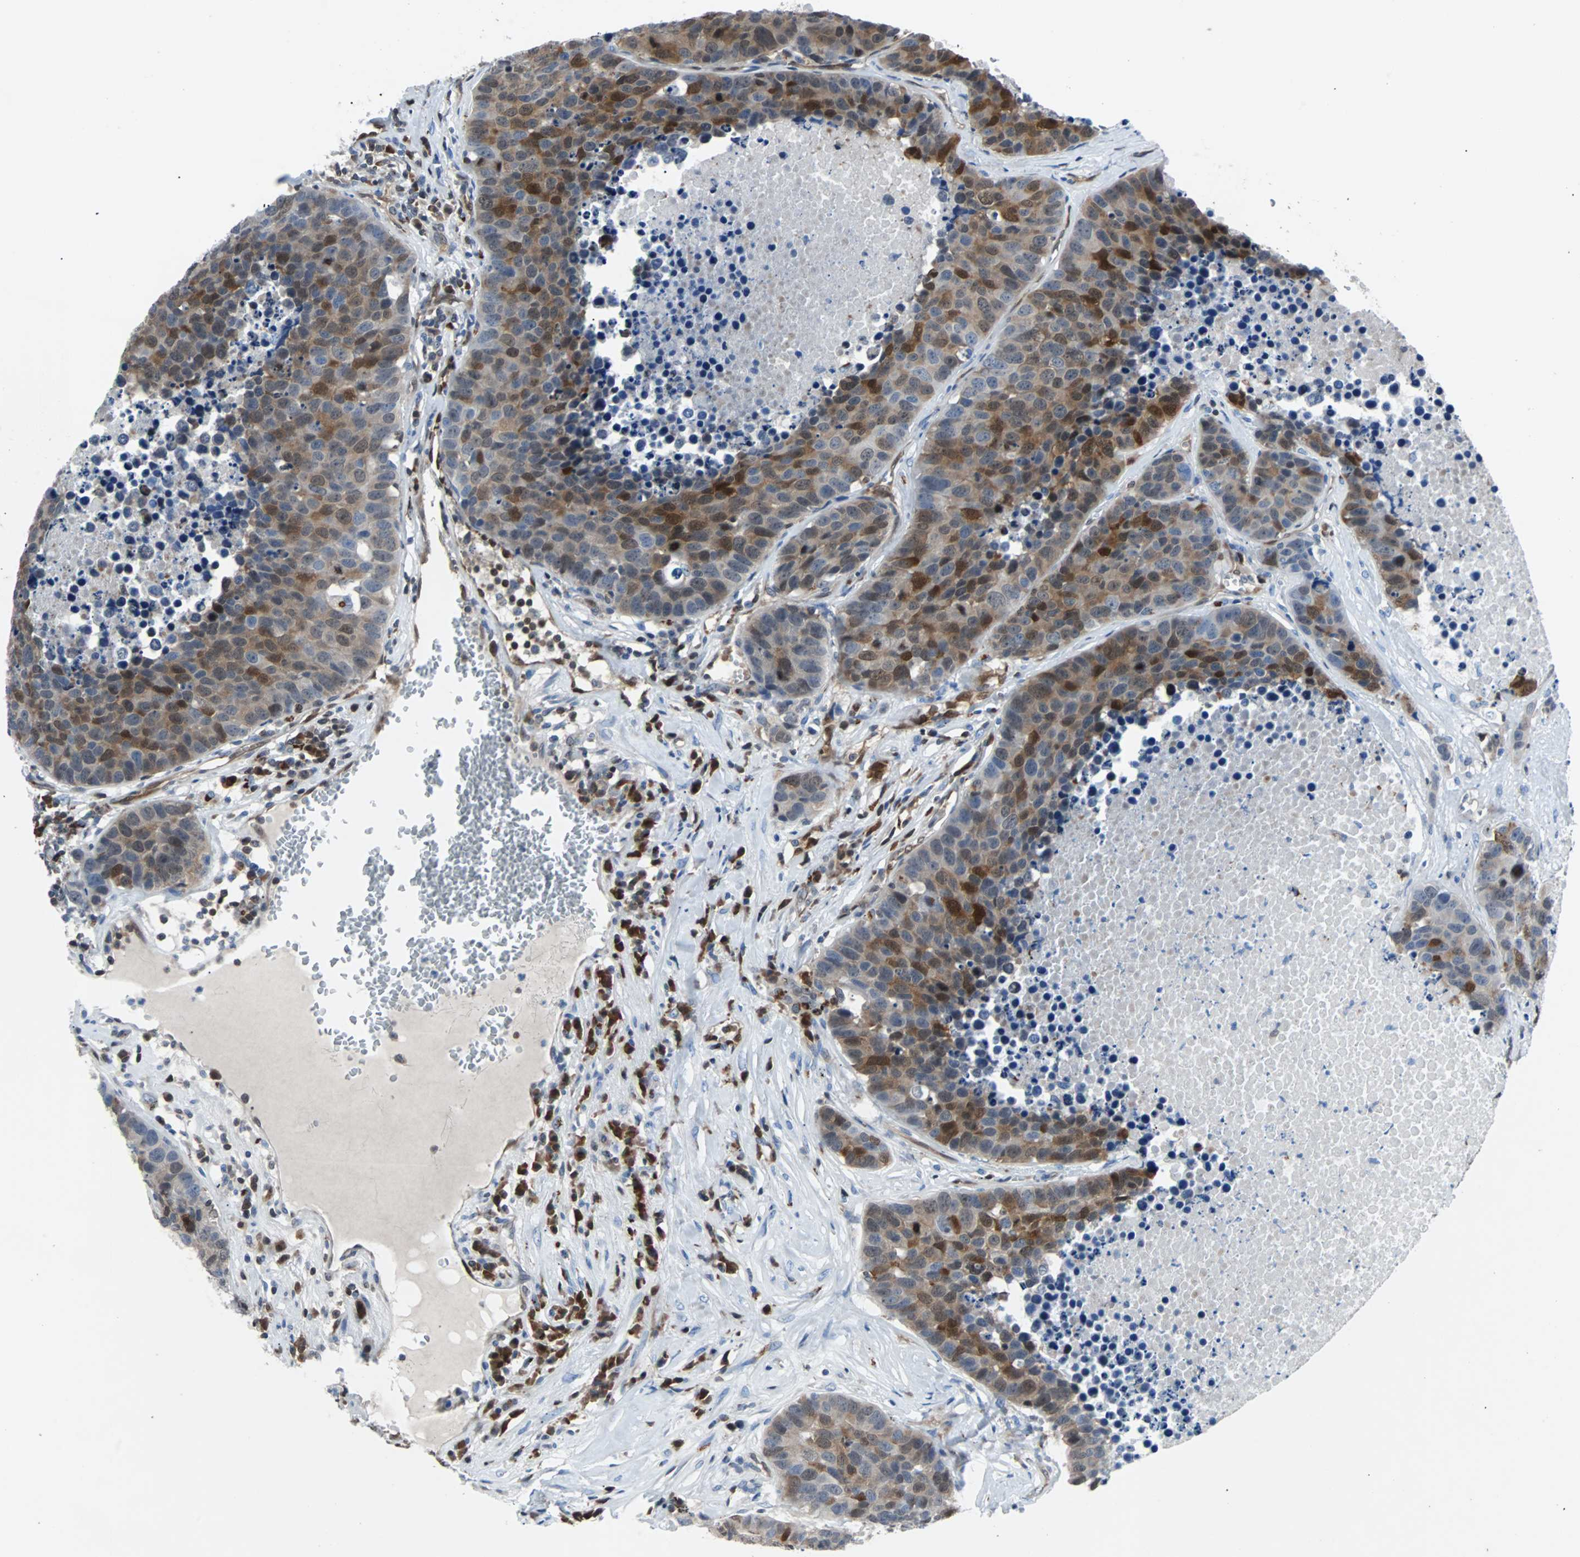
{"staining": {"intensity": "moderate", "quantity": "25%-75%", "location": "cytoplasmic/membranous,nuclear"}, "tissue": "carcinoid", "cell_type": "Tumor cells", "image_type": "cancer", "snomed": [{"axis": "morphology", "description": "Carcinoid, malignant, NOS"}, {"axis": "topography", "description": "Lung"}], "caption": "An immunohistochemistry micrograph of neoplastic tissue is shown. Protein staining in brown labels moderate cytoplasmic/membranous and nuclear positivity in carcinoid (malignant) within tumor cells. The staining was performed using DAB to visualize the protein expression in brown, while the nuclei were stained in blue with hematoxylin (Magnification: 20x).", "gene": "MAP2K6", "patient": {"sex": "male", "age": 60}}